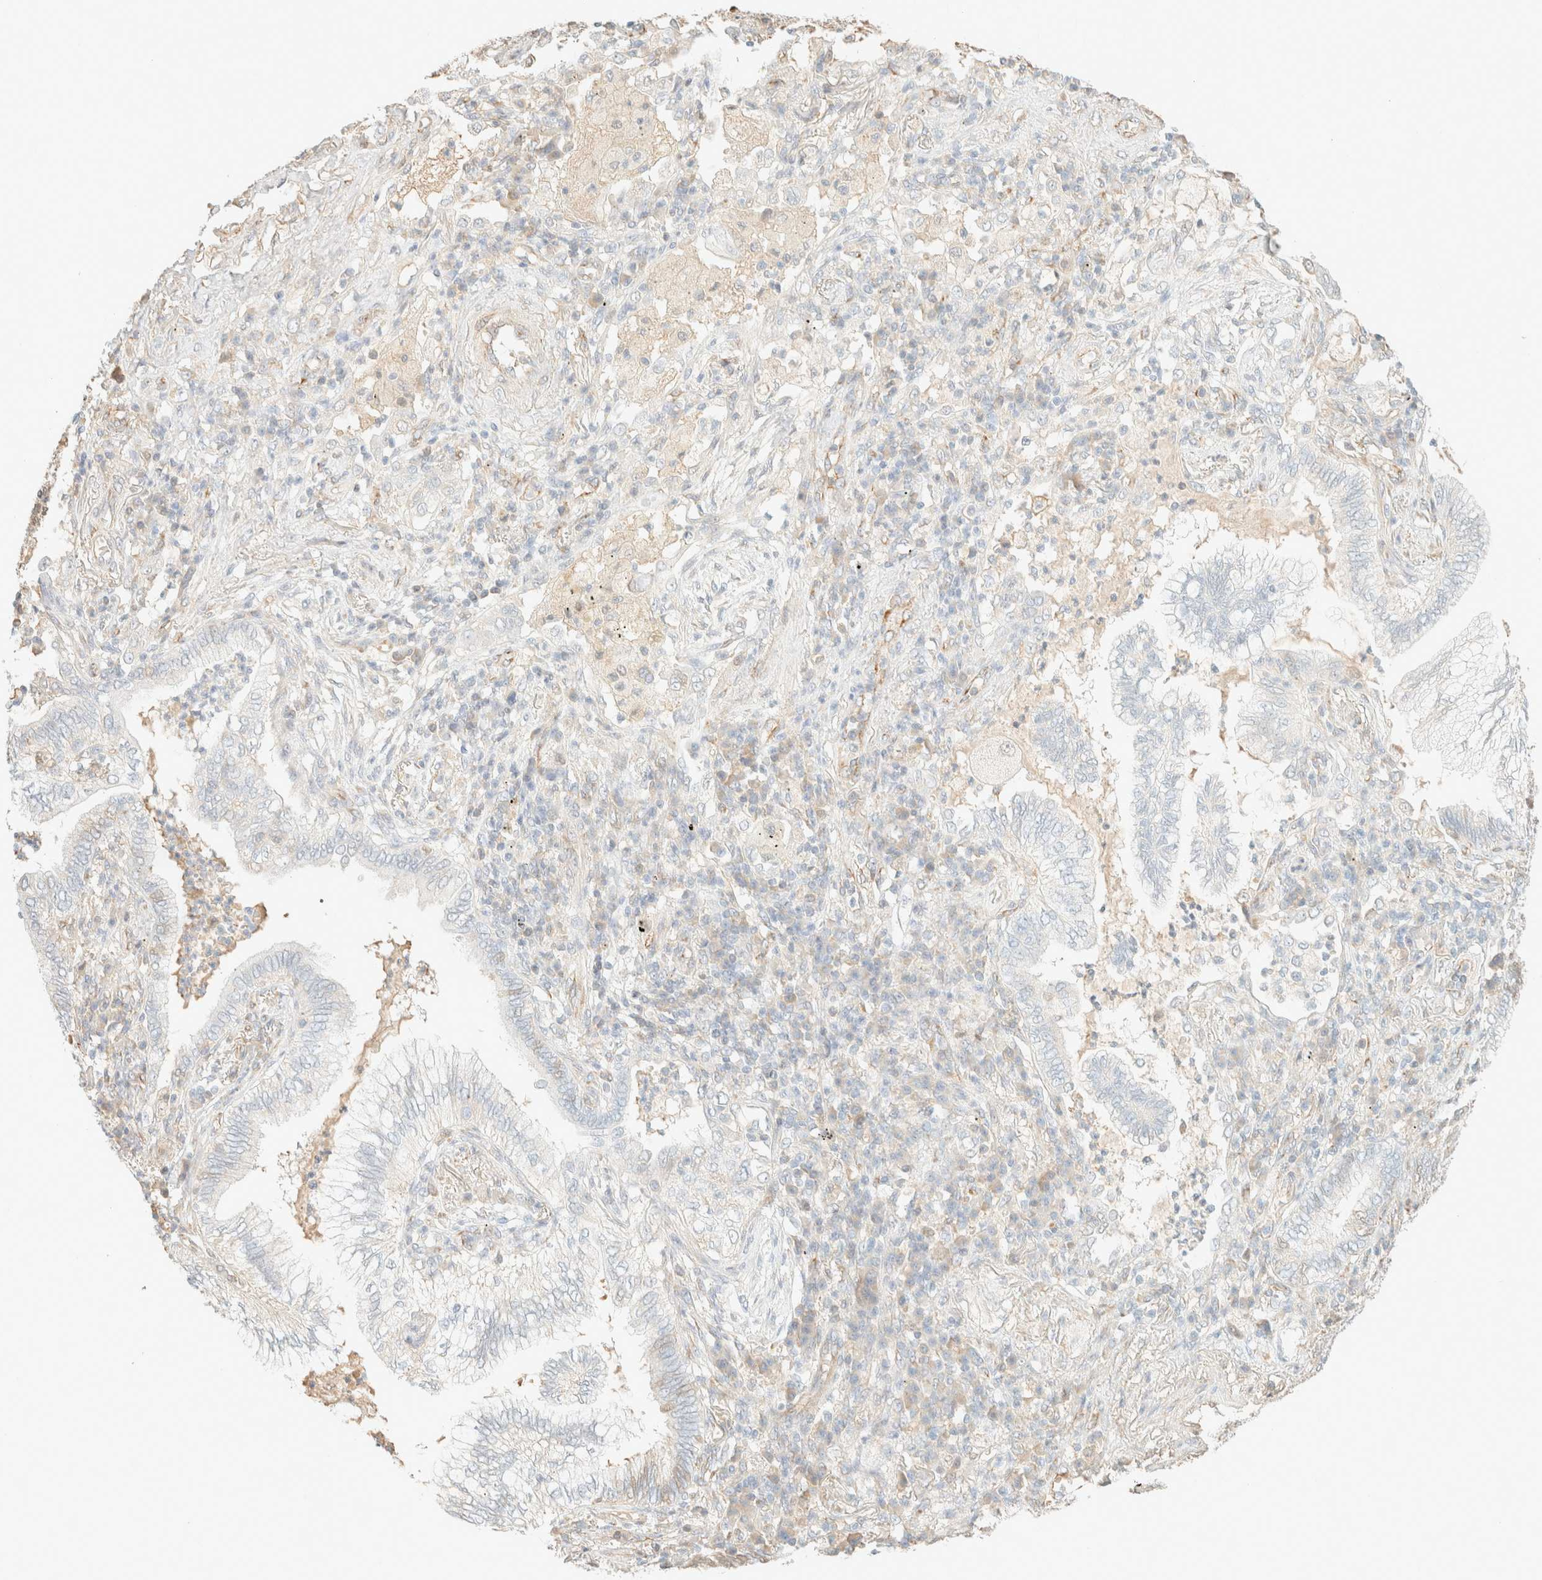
{"staining": {"intensity": "negative", "quantity": "none", "location": "none"}, "tissue": "lung cancer", "cell_type": "Tumor cells", "image_type": "cancer", "snomed": [{"axis": "morphology", "description": "Normal tissue, NOS"}, {"axis": "morphology", "description": "Adenocarcinoma, NOS"}, {"axis": "topography", "description": "Bronchus"}, {"axis": "topography", "description": "Lung"}], "caption": "This image is of lung cancer (adenocarcinoma) stained with IHC to label a protein in brown with the nuclei are counter-stained blue. There is no positivity in tumor cells.", "gene": "SPARCL1", "patient": {"sex": "female", "age": 70}}